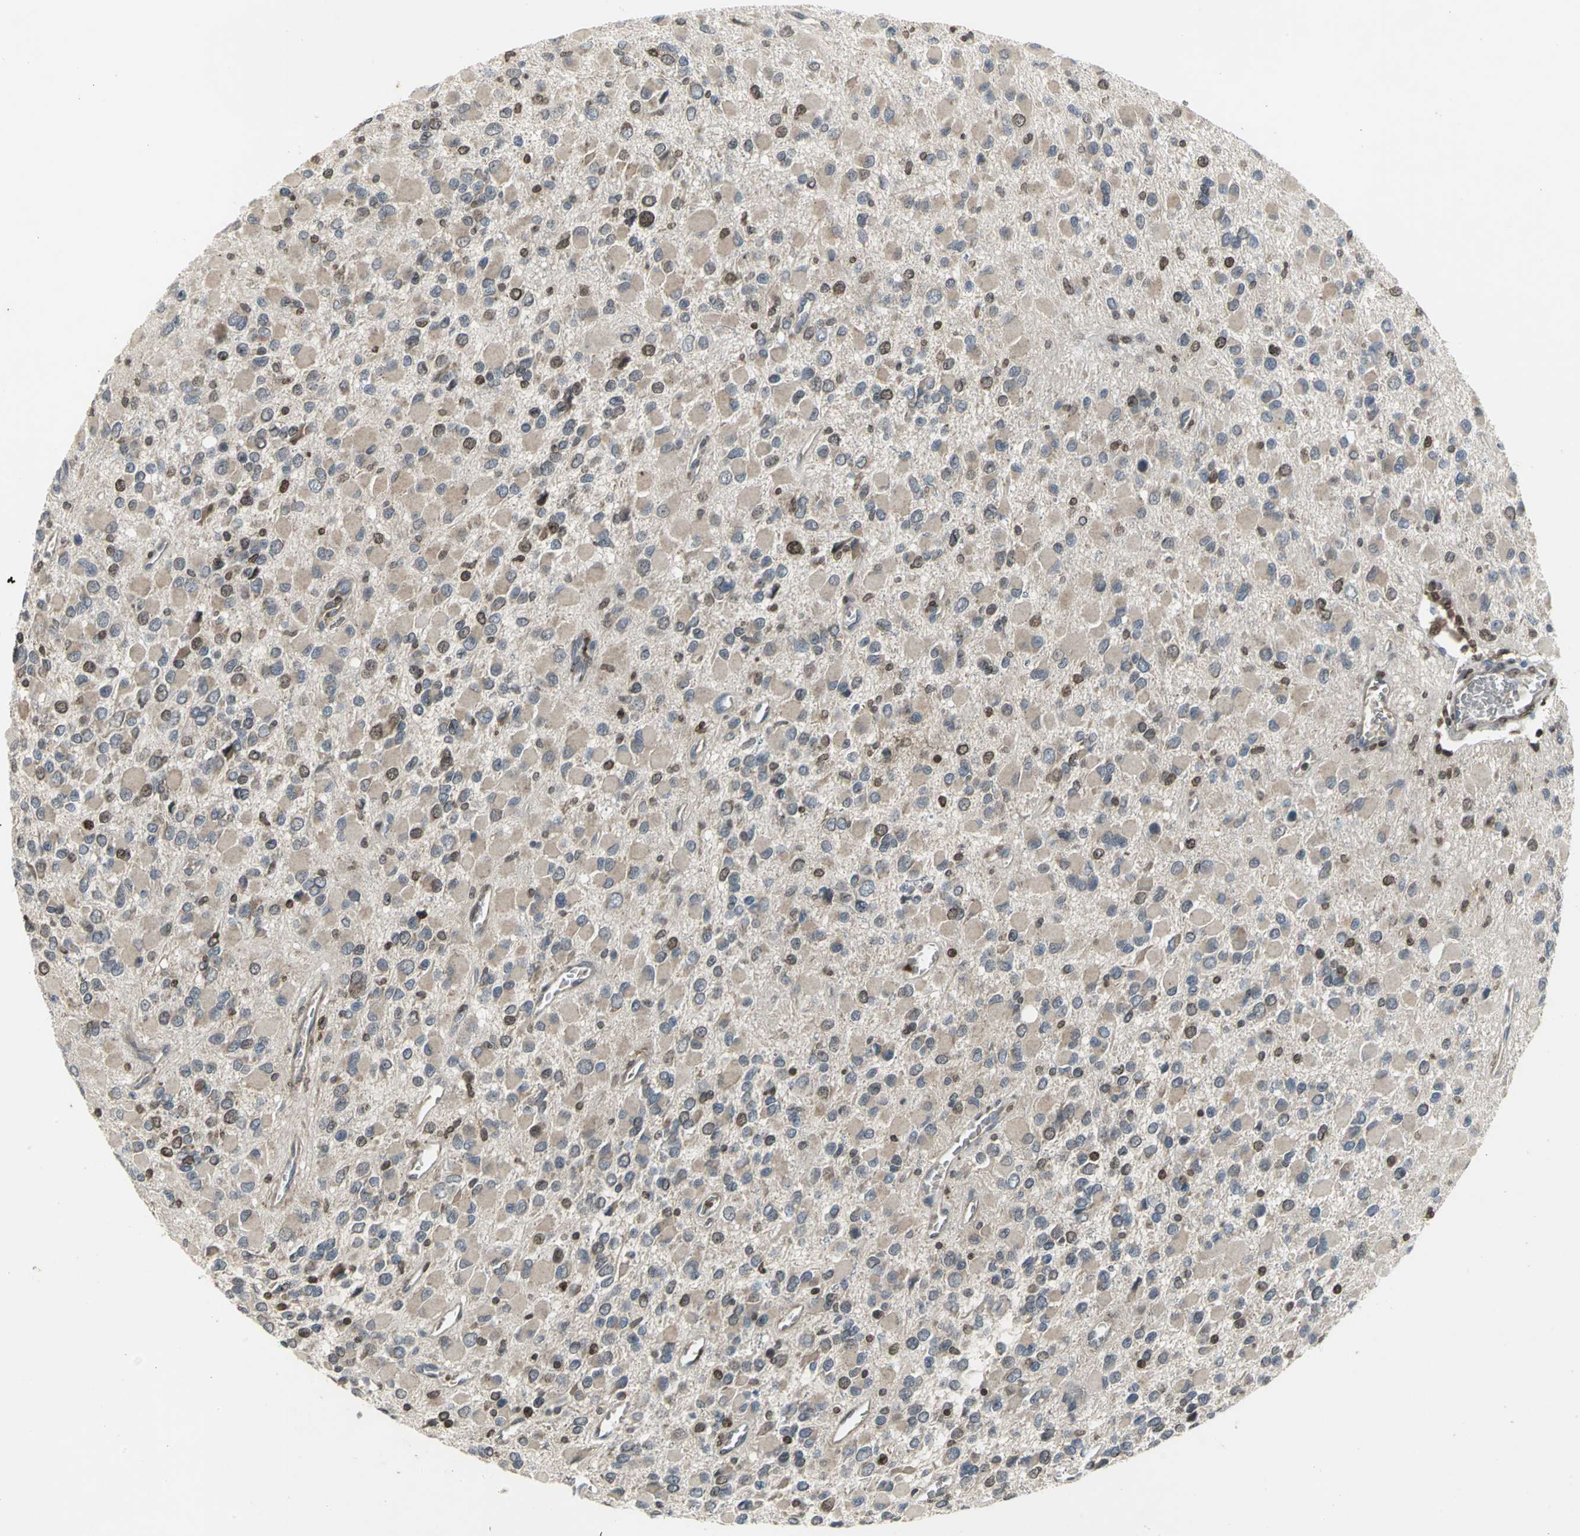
{"staining": {"intensity": "moderate", "quantity": "25%-75%", "location": "cytoplasmic/membranous,nuclear"}, "tissue": "glioma", "cell_type": "Tumor cells", "image_type": "cancer", "snomed": [{"axis": "morphology", "description": "Glioma, malignant, Low grade"}, {"axis": "topography", "description": "Brain"}], "caption": "Protein analysis of glioma tissue exhibits moderate cytoplasmic/membranous and nuclear expression in approximately 25%-75% of tumor cells.", "gene": "AHR", "patient": {"sex": "male", "age": 42}}